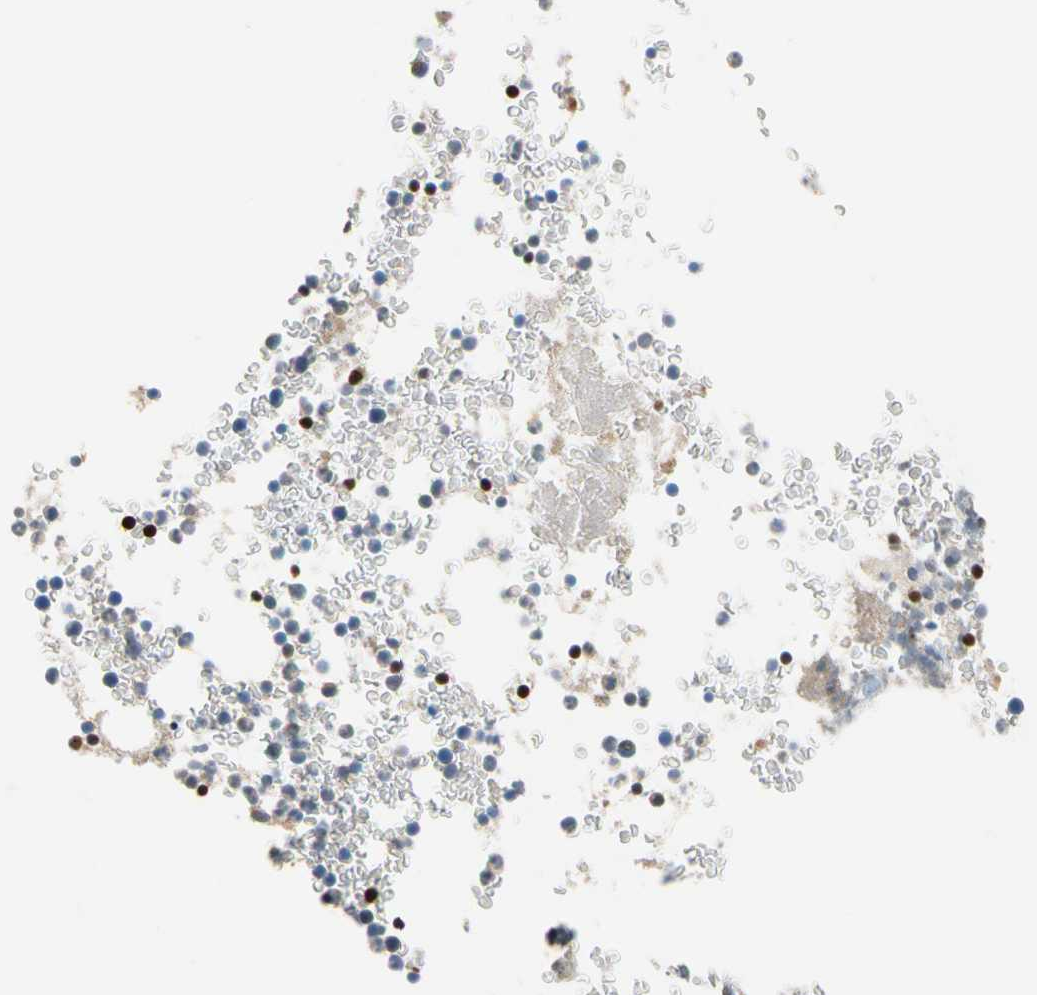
{"staining": {"intensity": "strong", "quantity": "<25%", "location": "nuclear"}, "tissue": "bone marrow", "cell_type": "Hematopoietic cells", "image_type": "normal", "snomed": [{"axis": "morphology", "description": "Normal tissue, NOS"}, {"axis": "topography", "description": "Bone marrow"}], "caption": "This photomicrograph shows unremarkable bone marrow stained with IHC to label a protein in brown. The nuclear of hematopoietic cells show strong positivity for the protein. Nuclei are counter-stained blue.", "gene": "SP140", "patient": {"sex": "male"}}